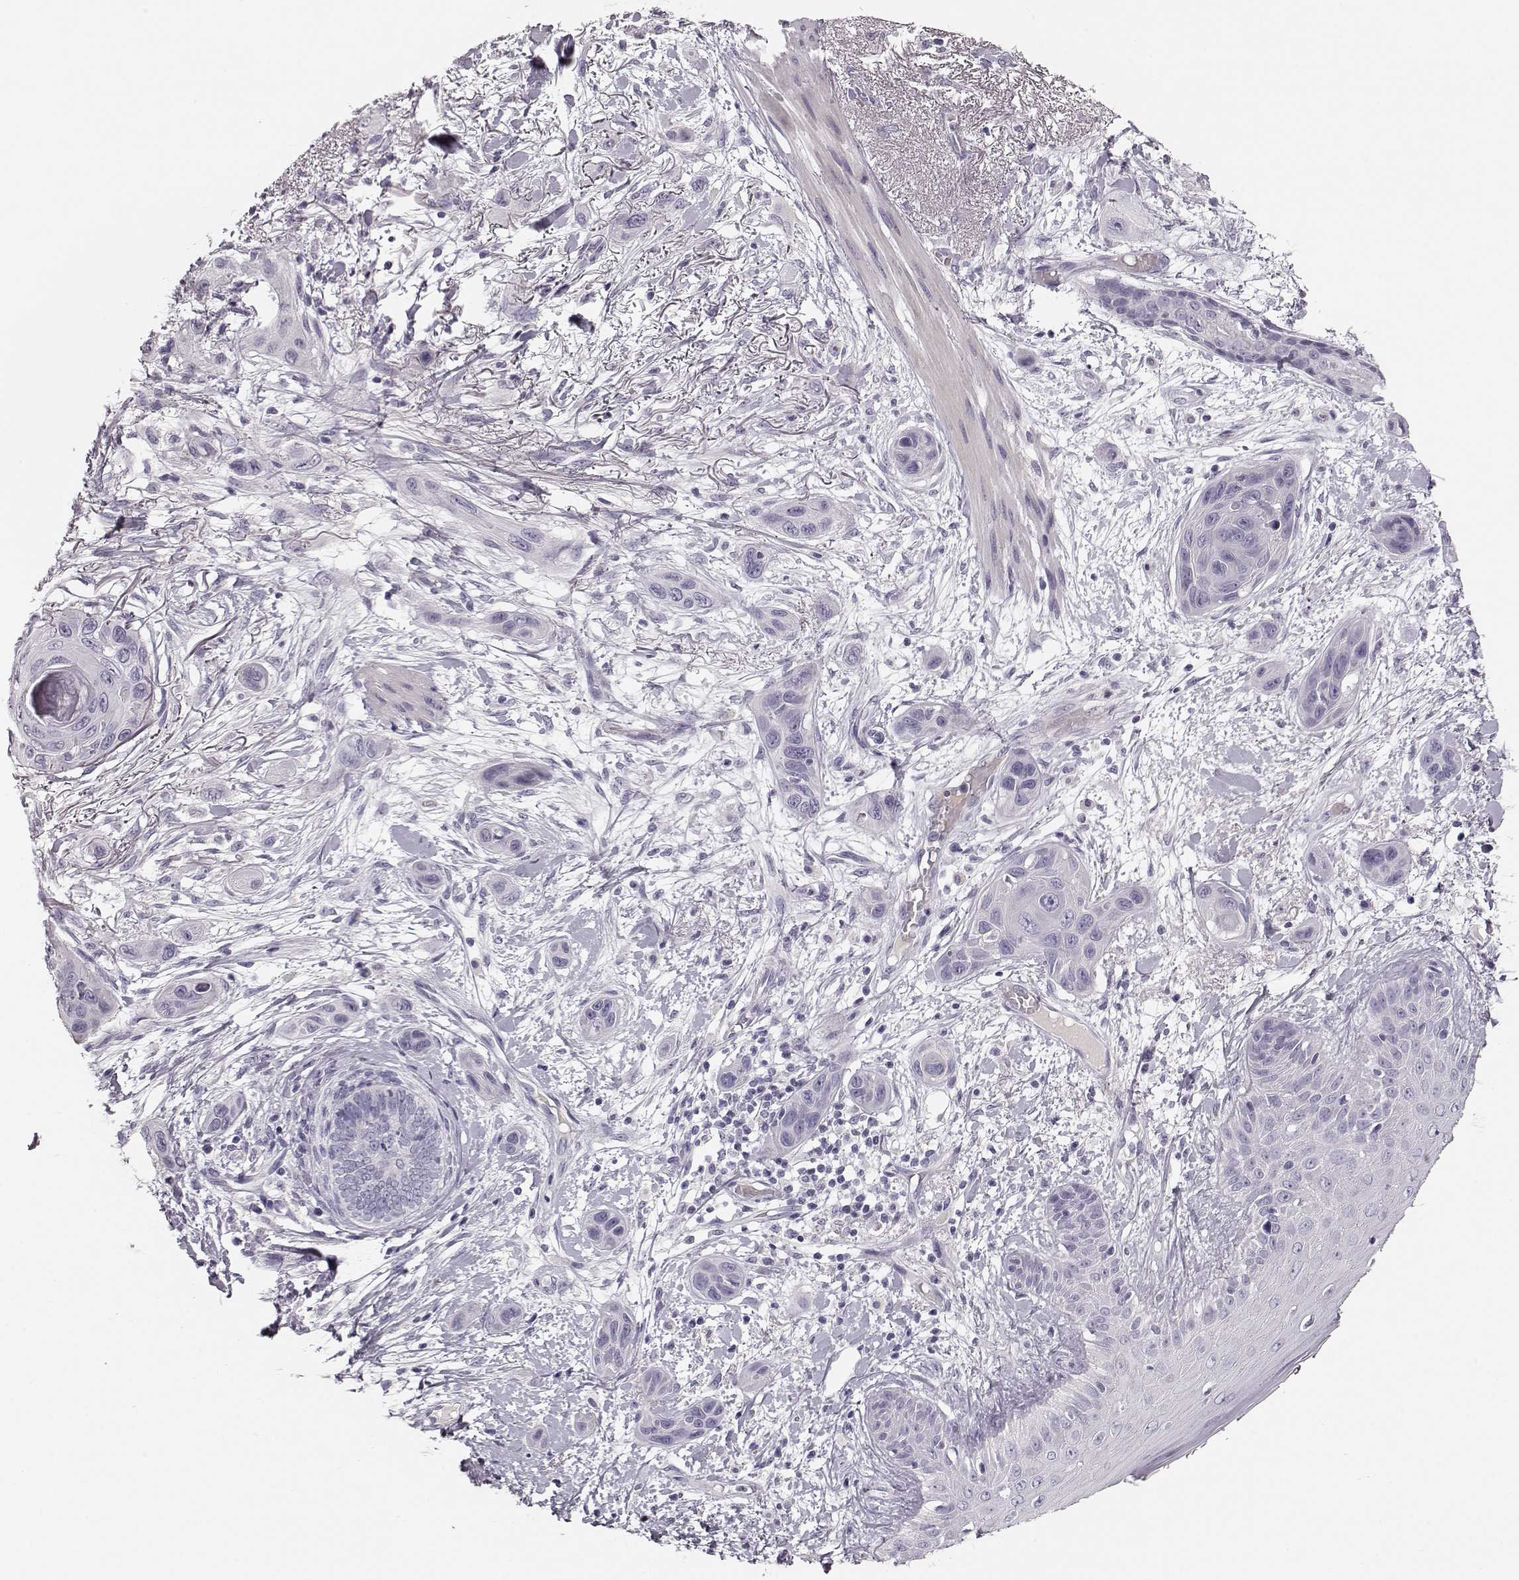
{"staining": {"intensity": "negative", "quantity": "none", "location": "none"}, "tissue": "skin cancer", "cell_type": "Tumor cells", "image_type": "cancer", "snomed": [{"axis": "morphology", "description": "Squamous cell carcinoma, NOS"}, {"axis": "topography", "description": "Skin"}], "caption": "A photomicrograph of skin cancer (squamous cell carcinoma) stained for a protein reveals no brown staining in tumor cells.", "gene": "KIAA0319", "patient": {"sex": "male", "age": 79}}